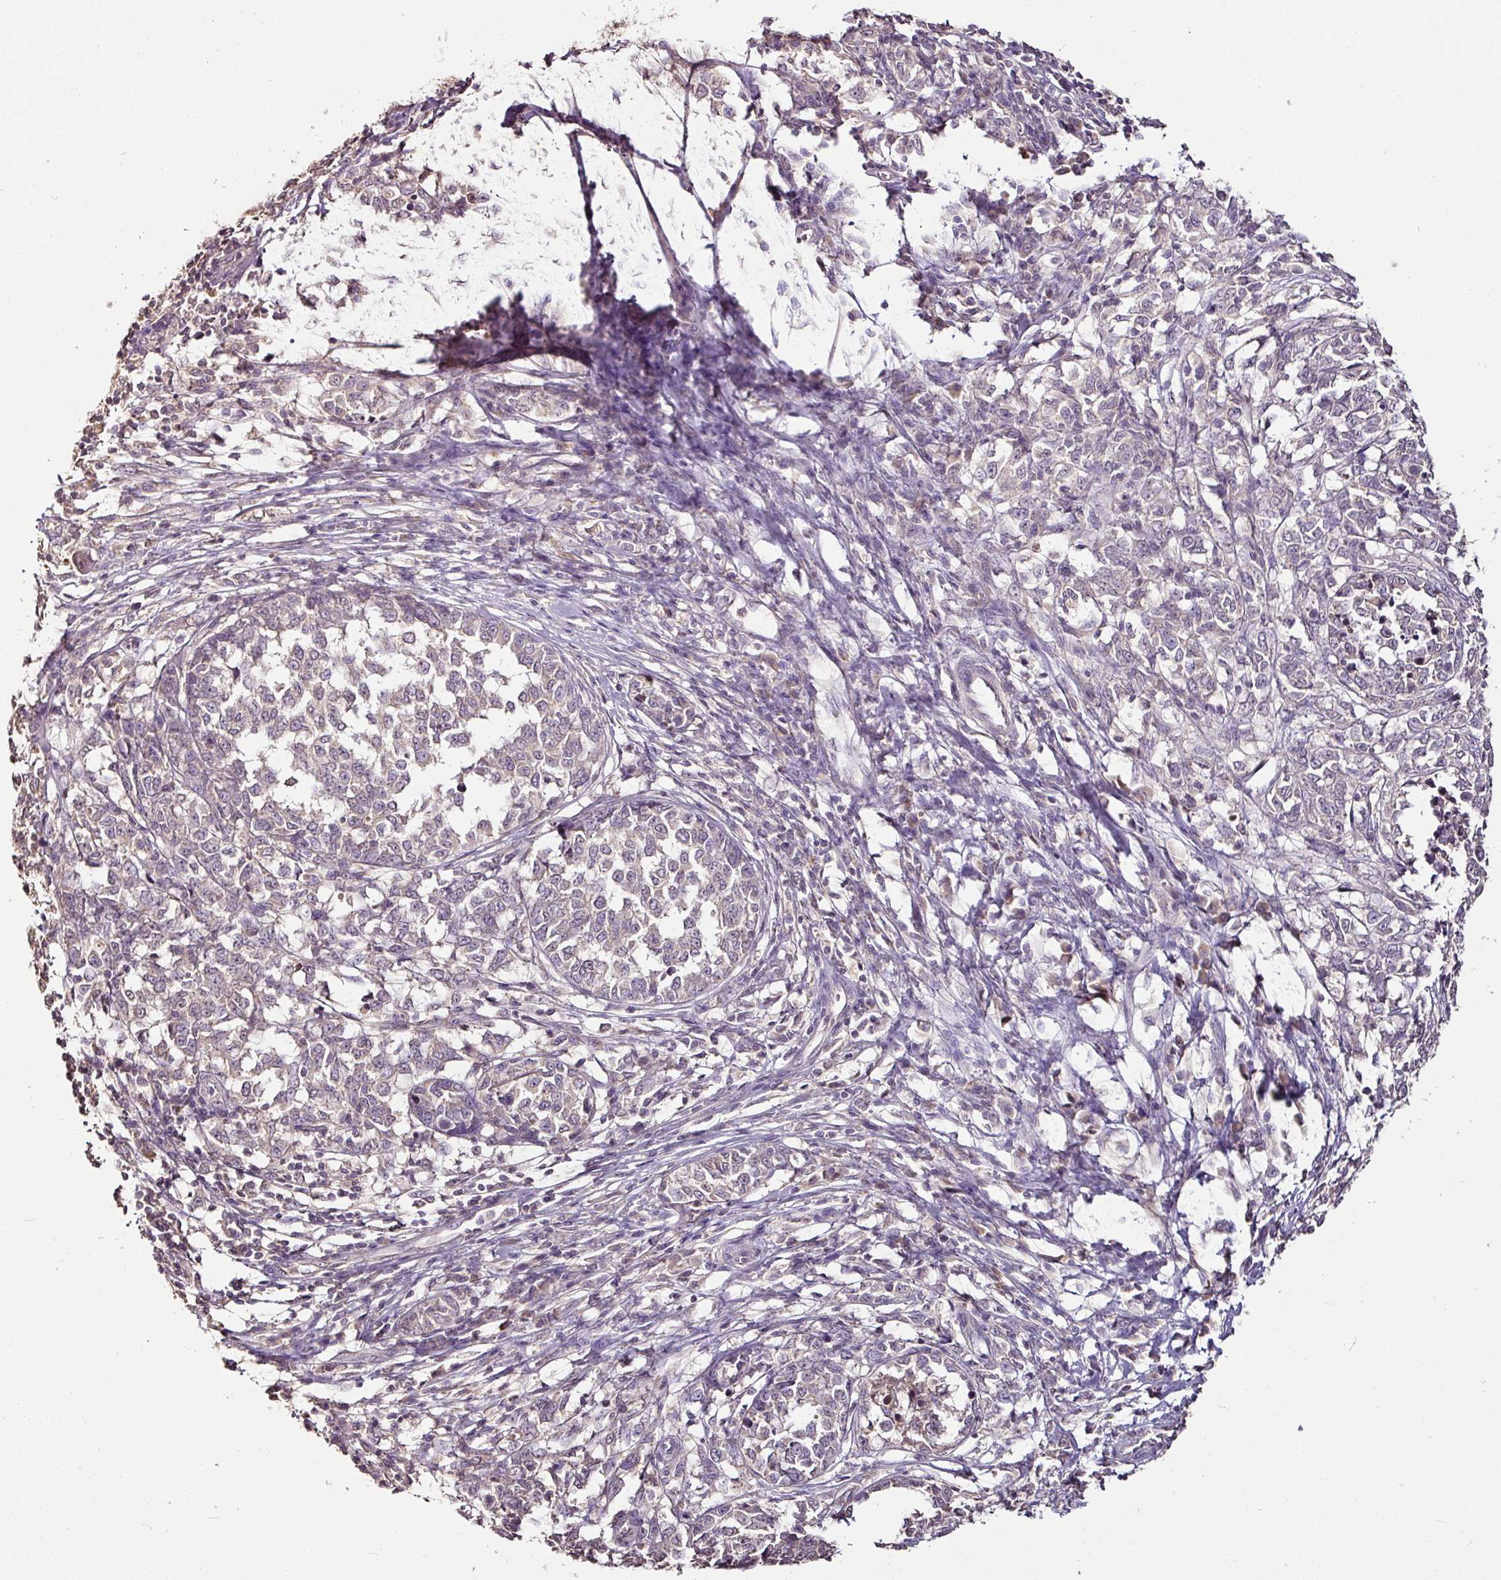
{"staining": {"intensity": "negative", "quantity": "none", "location": "none"}, "tissue": "melanoma", "cell_type": "Tumor cells", "image_type": "cancer", "snomed": [{"axis": "morphology", "description": "Malignant melanoma, NOS"}, {"axis": "topography", "description": "Skin"}], "caption": "Immunohistochemistry image of neoplastic tissue: human melanoma stained with DAB (3,3'-diaminobenzidine) shows no significant protein expression in tumor cells.", "gene": "RPL38", "patient": {"sex": "female", "age": 72}}